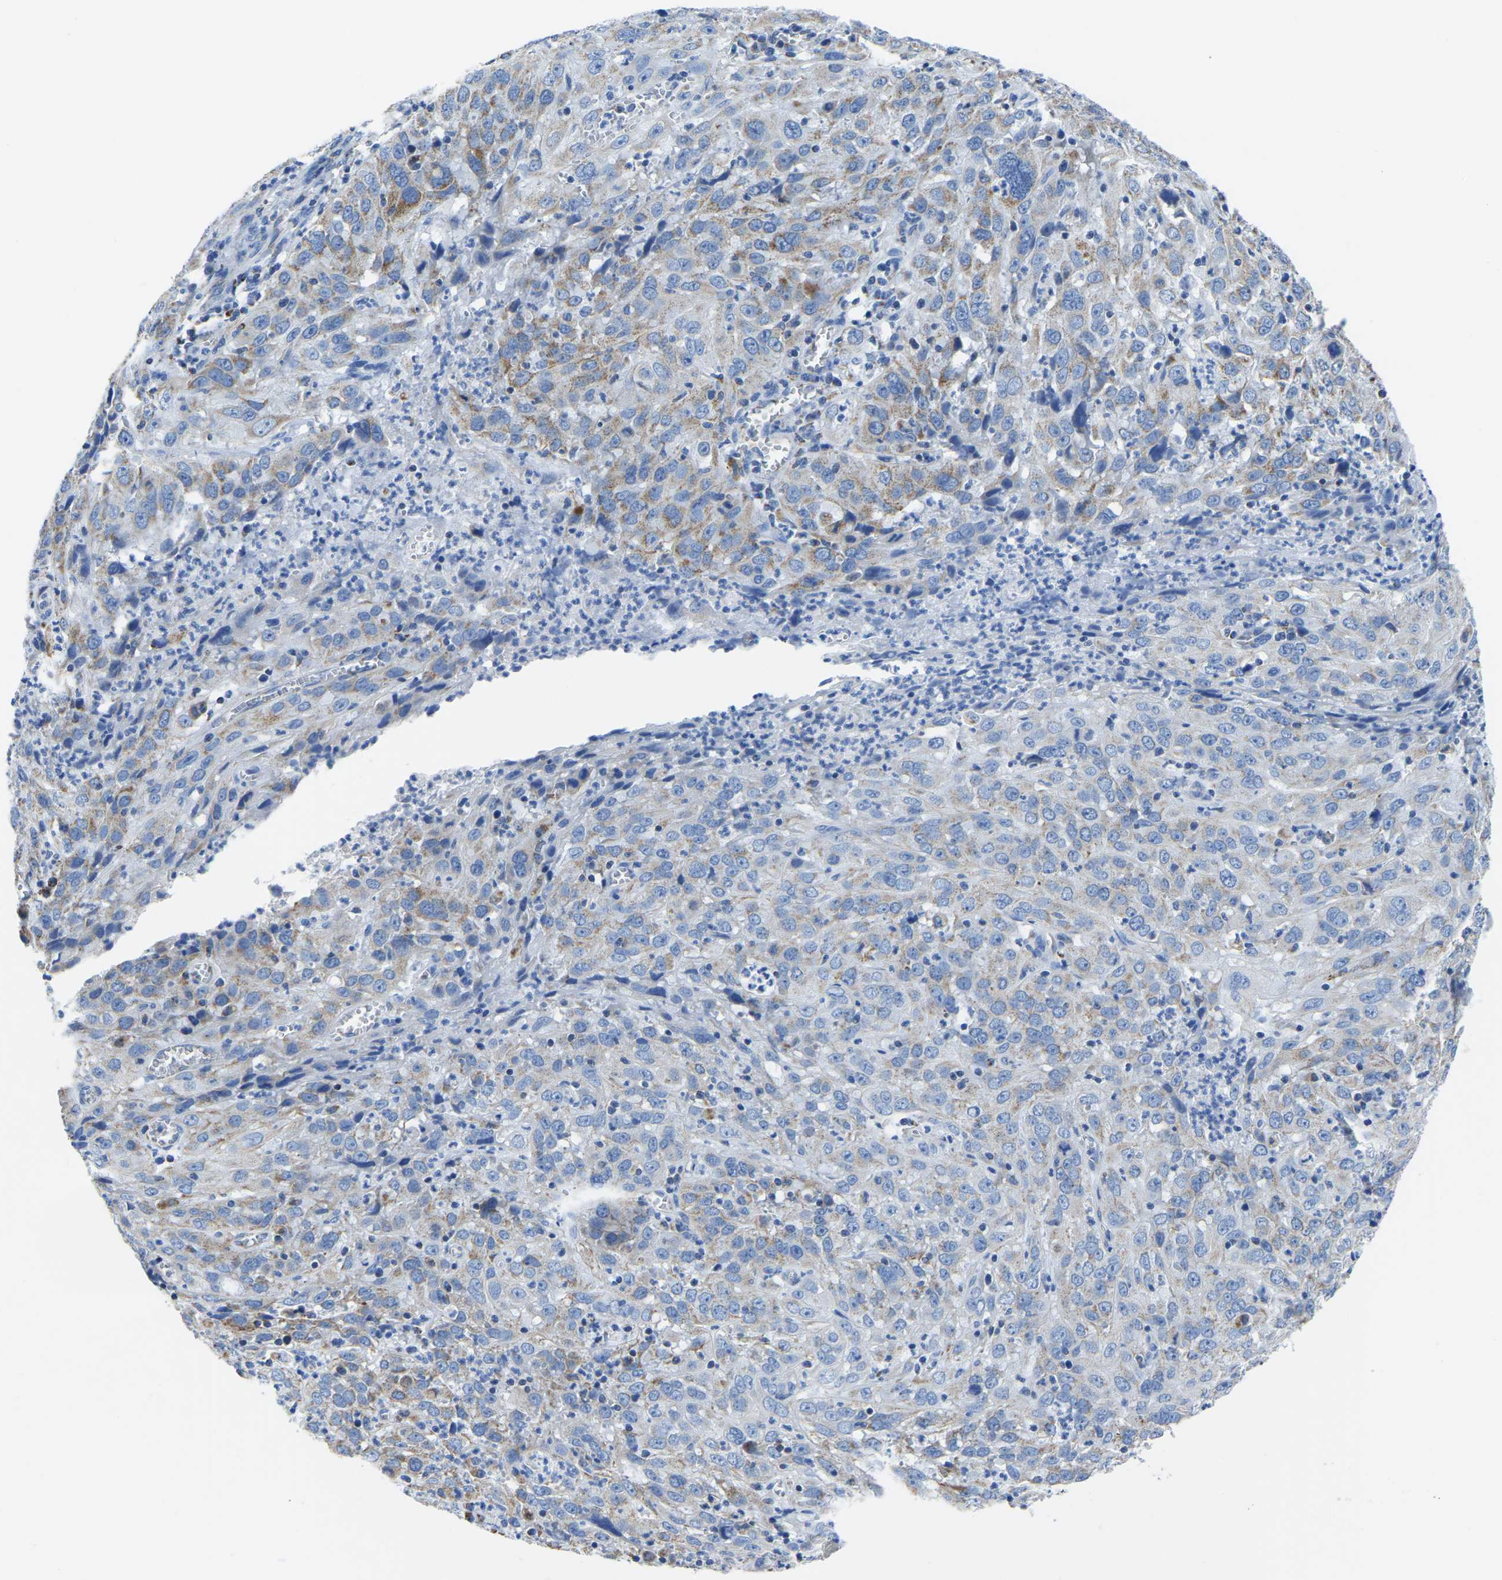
{"staining": {"intensity": "moderate", "quantity": "25%-75%", "location": "cytoplasmic/membranous"}, "tissue": "cervical cancer", "cell_type": "Tumor cells", "image_type": "cancer", "snomed": [{"axis": "morphology", "description": "Squamous cell carcinoma, NOS"}, {"axis": "topography", "description": "Cervix"}], "caption": "Immunohistochemistry (IHC) staining of cervical squamous cell carcinoma, which shows medium levels of moderate cytoplasmic/membranous staining in about 25%-75% of tumor cells indicating moderate cytoplasmic/membranous protein staining. The staining was performed using DAB (brown) for protein detection and nuclei were counterstained in hematoxylin (blue).", "gene": "ETFA", "patient": {"sex": "female", "age": 32}}